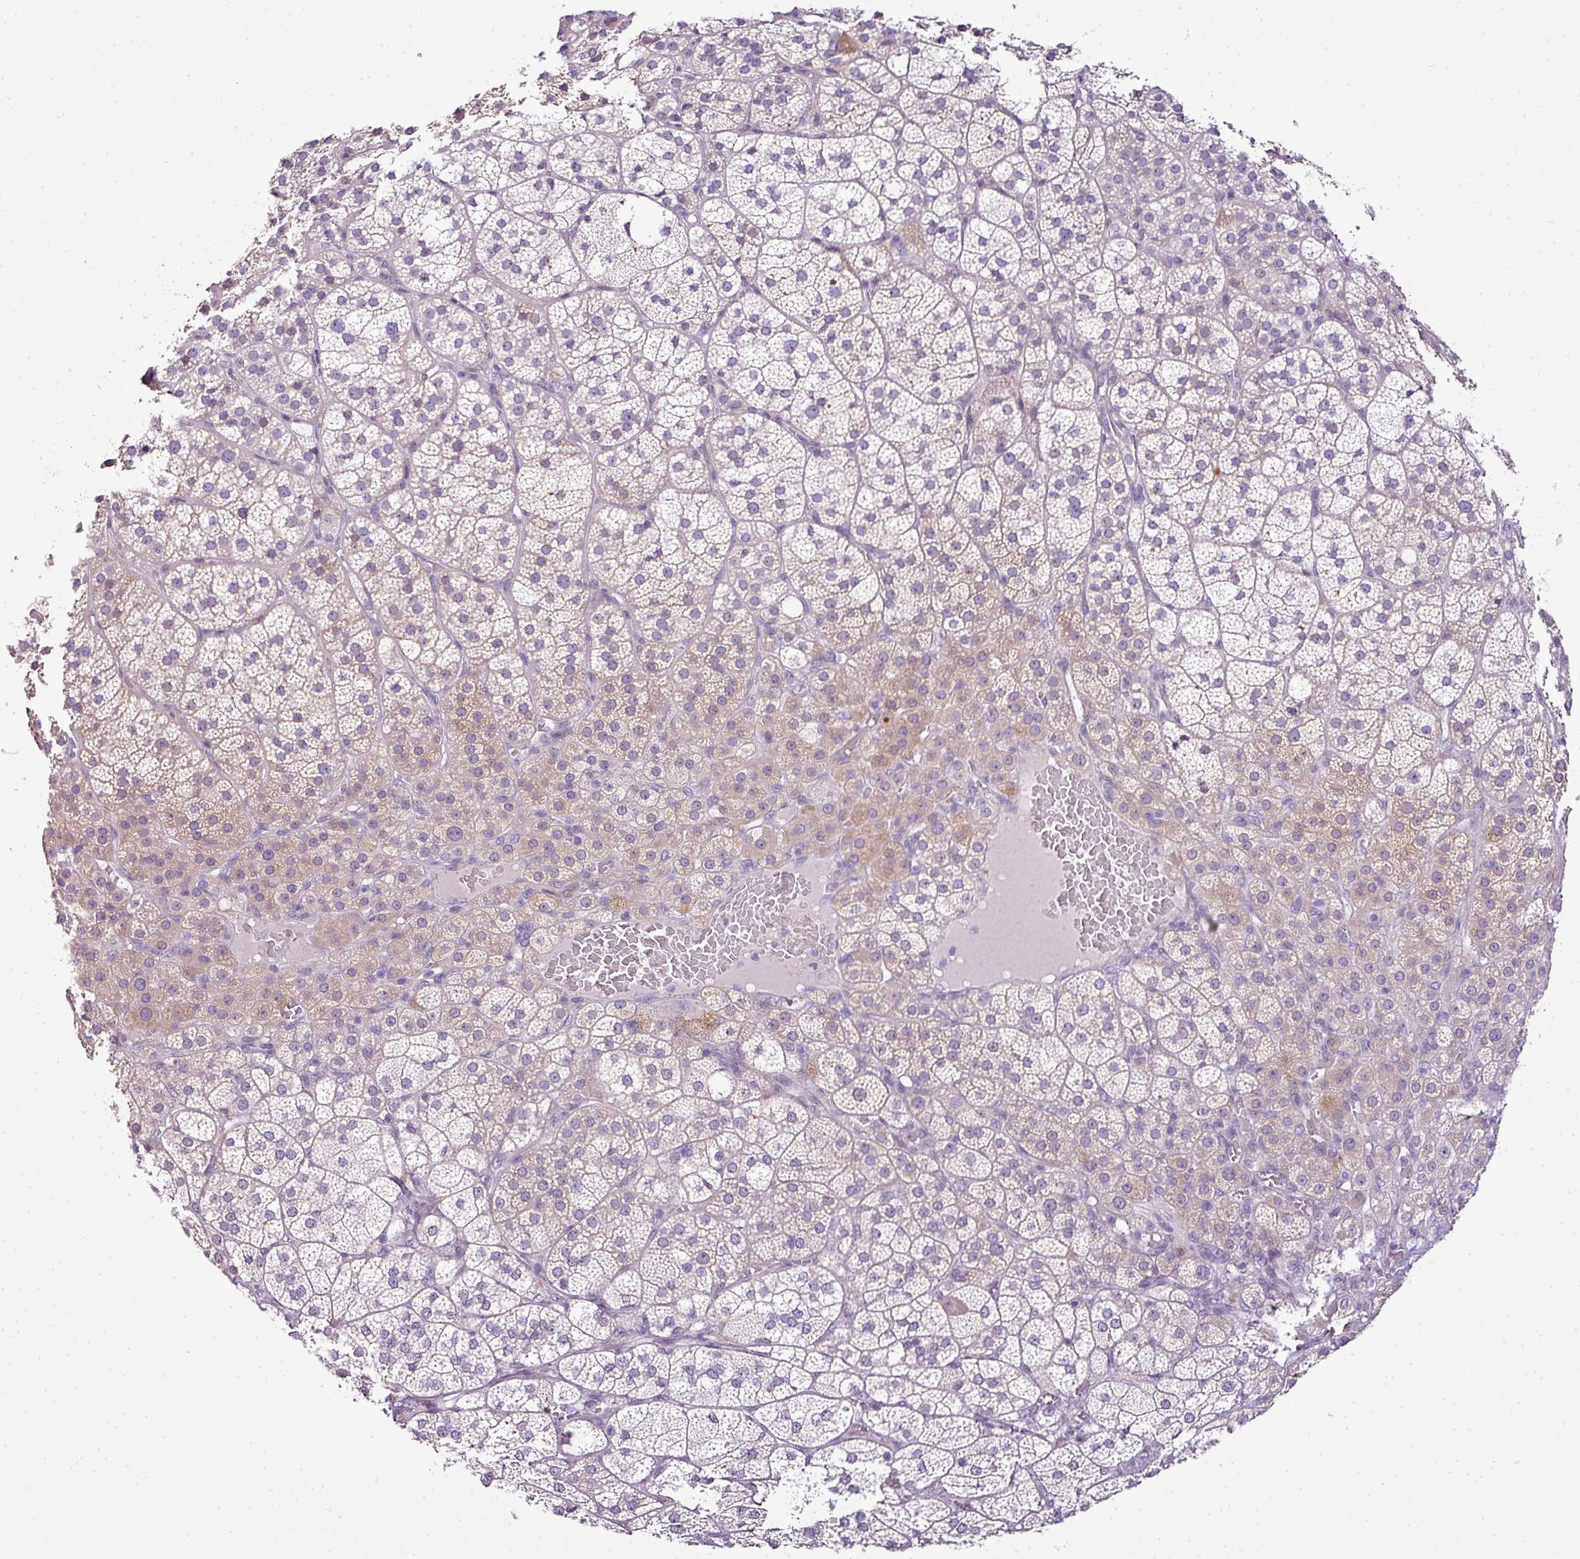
{"staining": {"intensity": "moderate", "quantity": "<25%", "location": "cytoplasmic/membranous"}, "tissue": "adrenal gland", "cell_type": "Glandular cells", "image_type": "normal", "snomed": [{"axis": "morphology", "description": "Normal tissue, NOS"}, {"axis": "topography", "description": "Adrenal gland"}], "caption": "Protein analysis of normal adrenal gland exhibits moderate cytoplasmic/membranous positivity in about <25% of glandular cells.", "gene": "TEX30", "patient": {"sex": "female", "age": 60}}